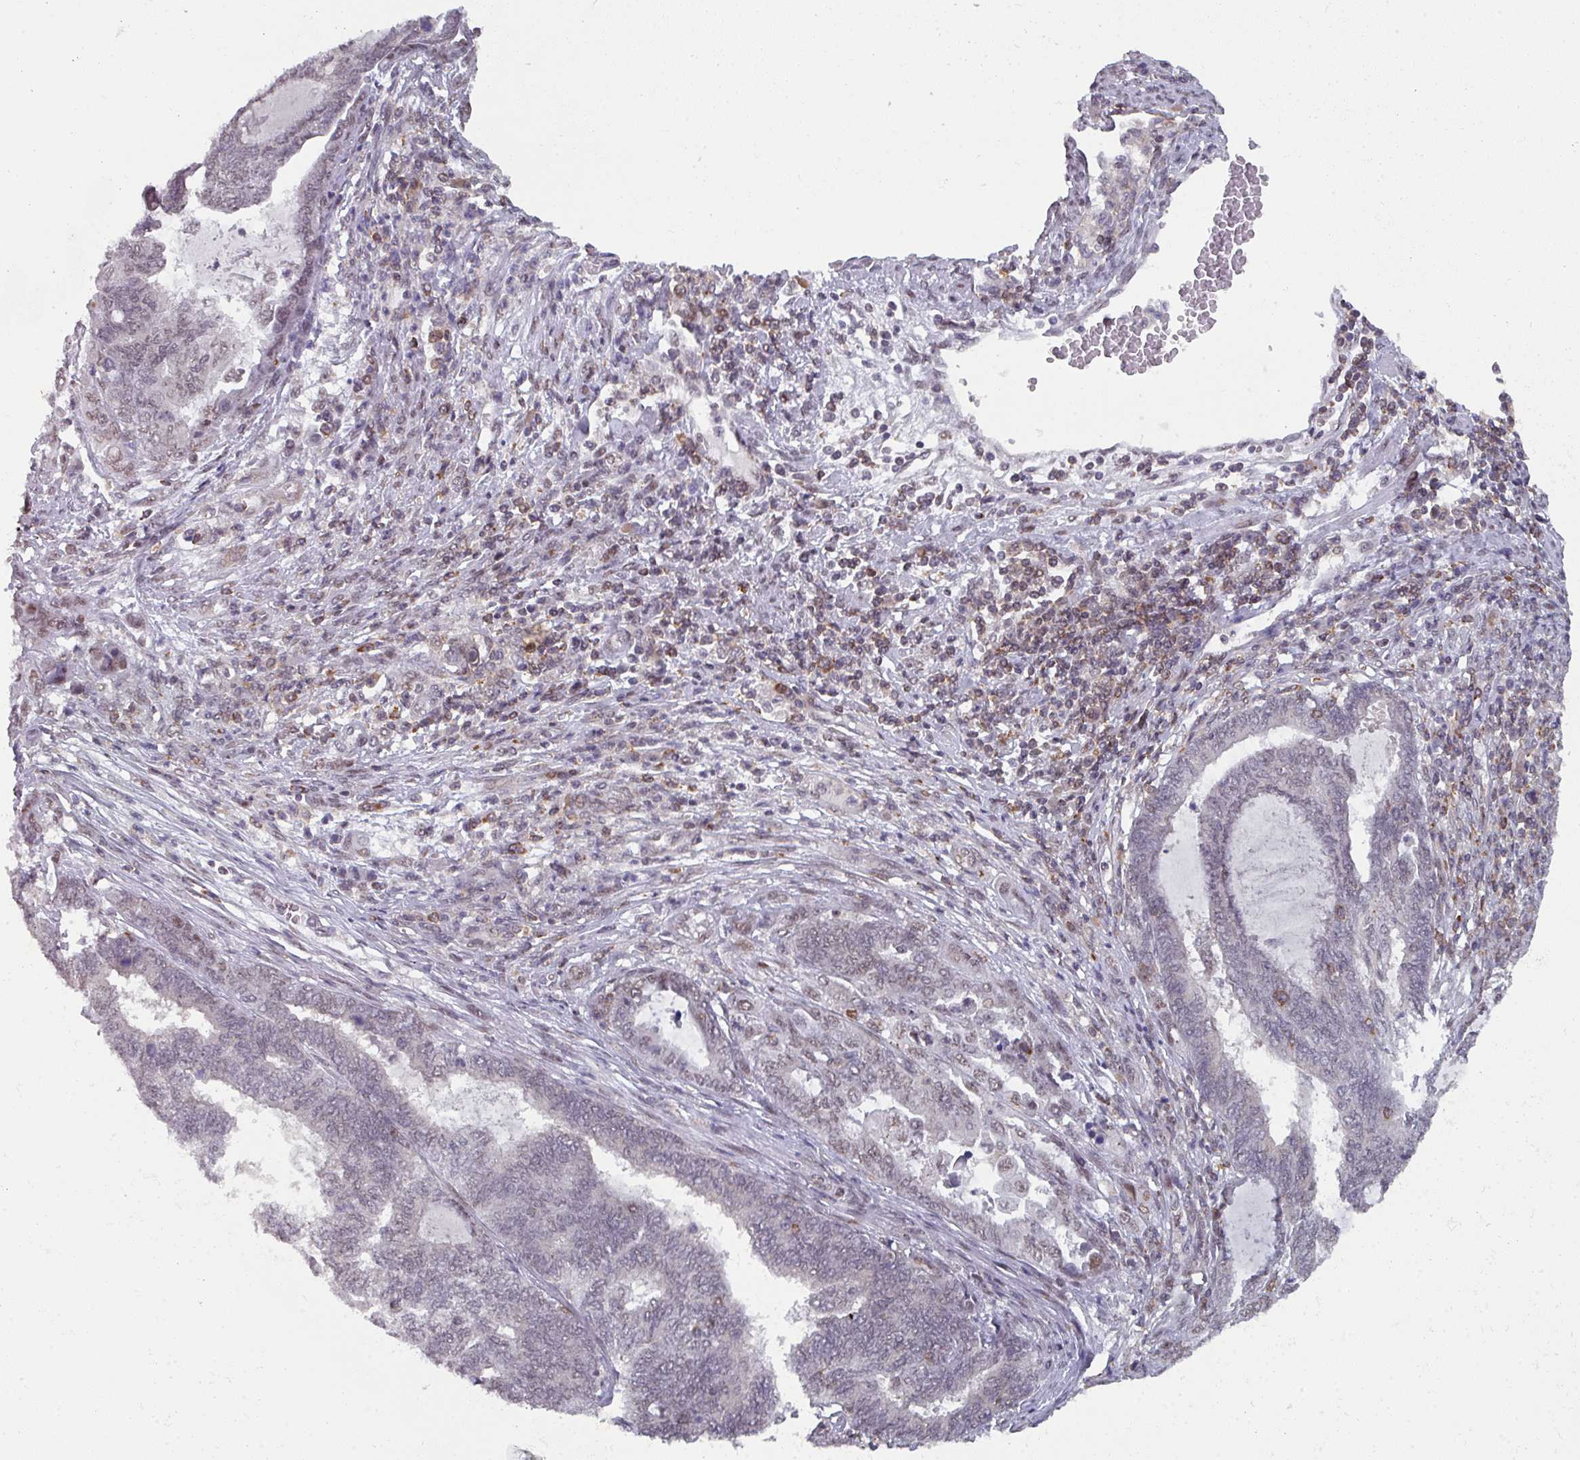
{"staining": {"intensity": "weak", "quantity": "<25%", "location": "nuclear"}, "tissue": "endometrial cancer", "cell_type": "Tumor cells", "image_type": "cancer", "snomed": [{"axis": "morphology", "description": "Adenocarcinoma, NOS"}, {"axis": "topography", "description": "Uterus"}, {"axis": "topography", "description": "Endometrium"}], "caption": "An immunohistochemistry image of endometrial adenocarcinoma is shown. There is no staining in tumor cells of endometrial adenocarcinoma.", "gene": "RASAL3", "patient": {"sex": "female", "age": 70}}